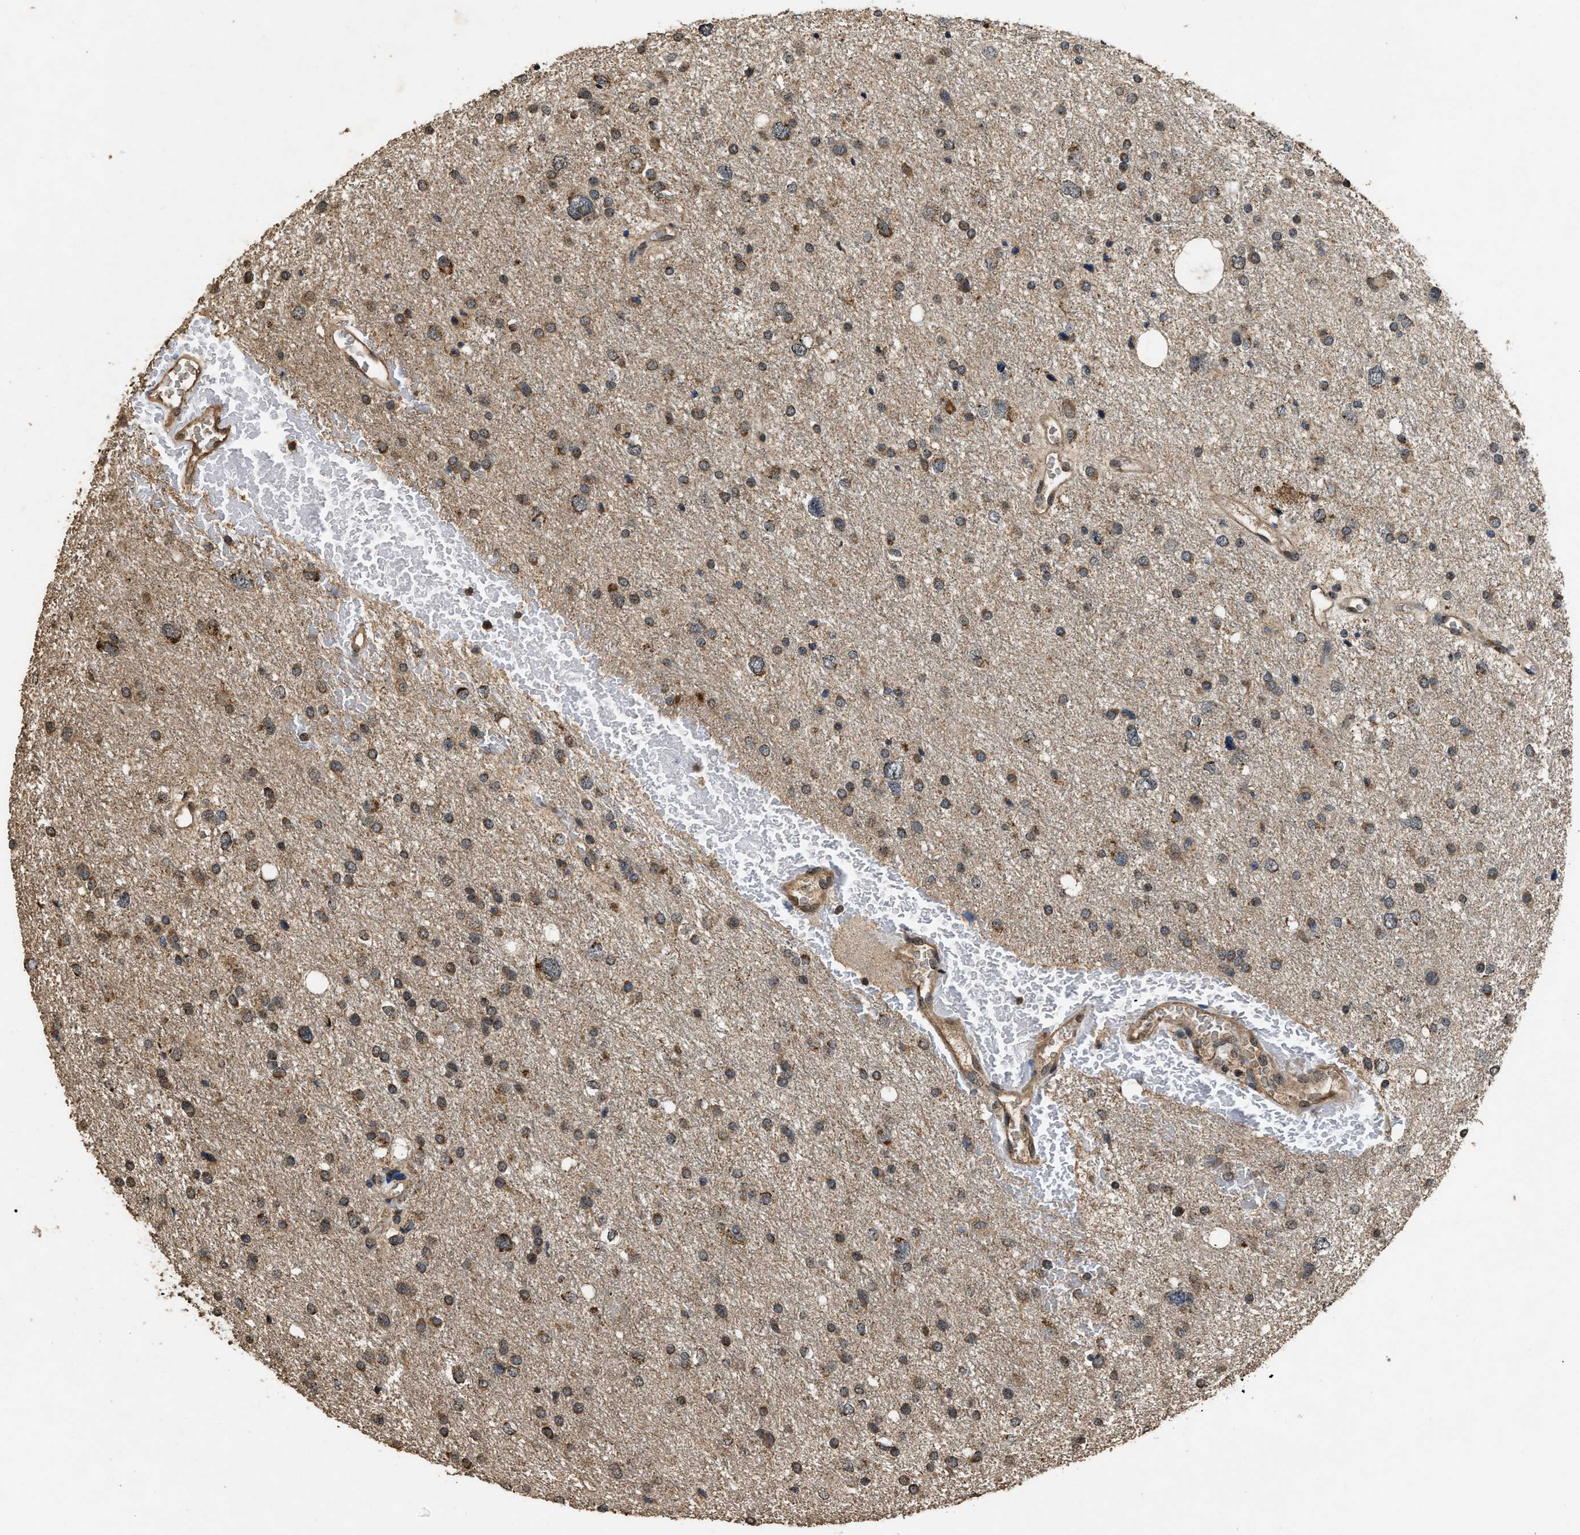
{"staining": {"intensity": "moderate", "quantity": ">75%", "location": "cytoplasmic/membranous"}, "tissue": "glioma", "cell_type": "Tumor cells", "image_type": "cancer", "snomed": [{"axis": "morphology", "description": "Glioma, malignant, Low grade"}, {"axis": "topography", "description": "Brain"}], "caption": "Moderate cytoplasmic/membranous expression is identified in about >75% of tumor cells in malignant low-grade glioma. (IHC, brightfield microscopy, high magnification).", "gene": "DENND6B", "patient": {"sex": "female", "age": 37}}